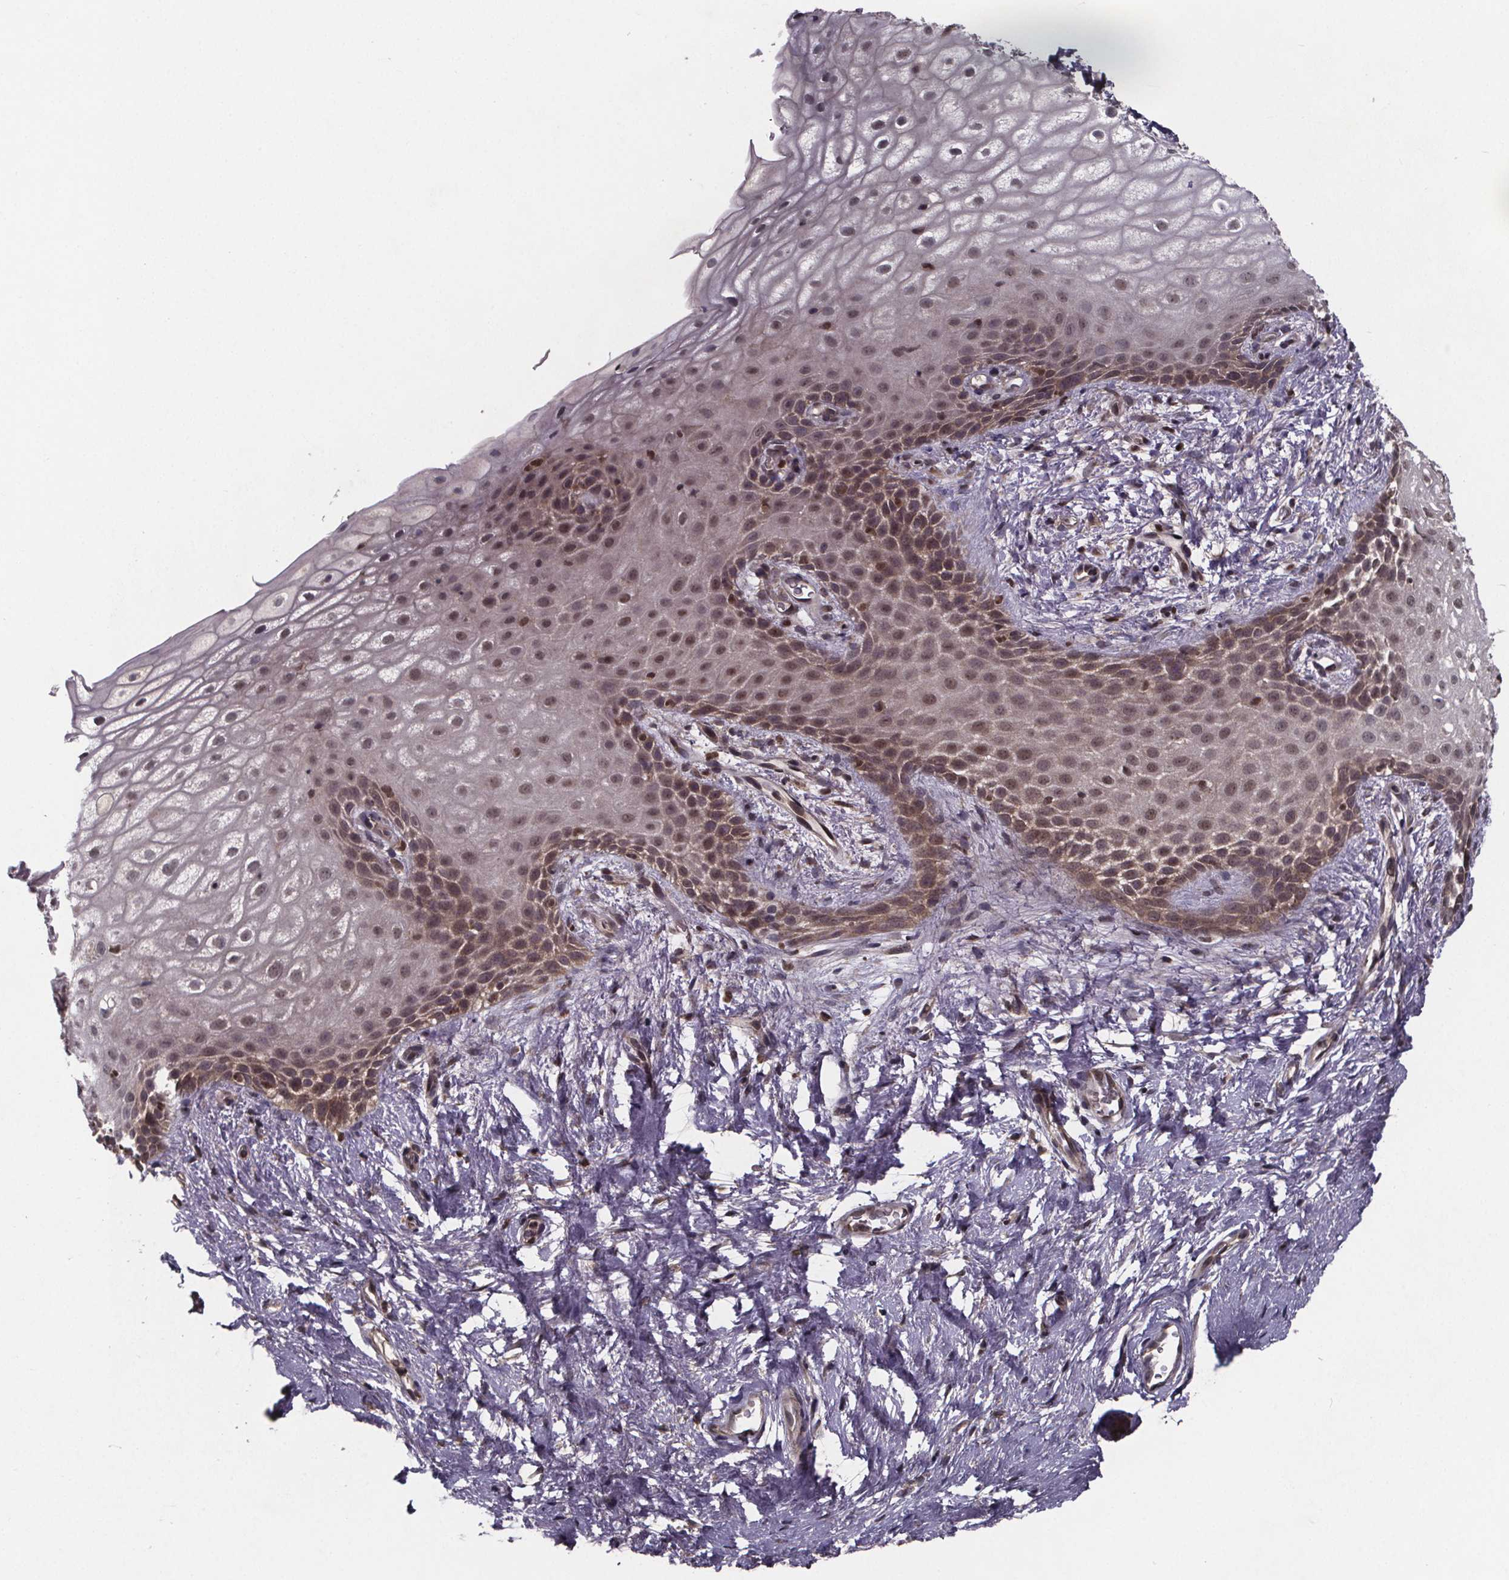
{"staining": {"intensity": "moderate", "quantity": "25%-75%", "location": "nuclear"}, "tissue": "skin", "cell_type": "Epidermal cells", "image_type": "normal", "snomed": [{"axis": "morphology", "description": "Normal tissue, NOS"}, {"axis": "topography", "description": "Anal"}], "caption": "A high-resolution image shows immunohistochemistry staining of benign skin, which reveals moderate nuclear positivity in approximately 25%-75% of epidermal cells.", "gene": "FN3KRP", "patient": {"sex": "female", "age": 46}}